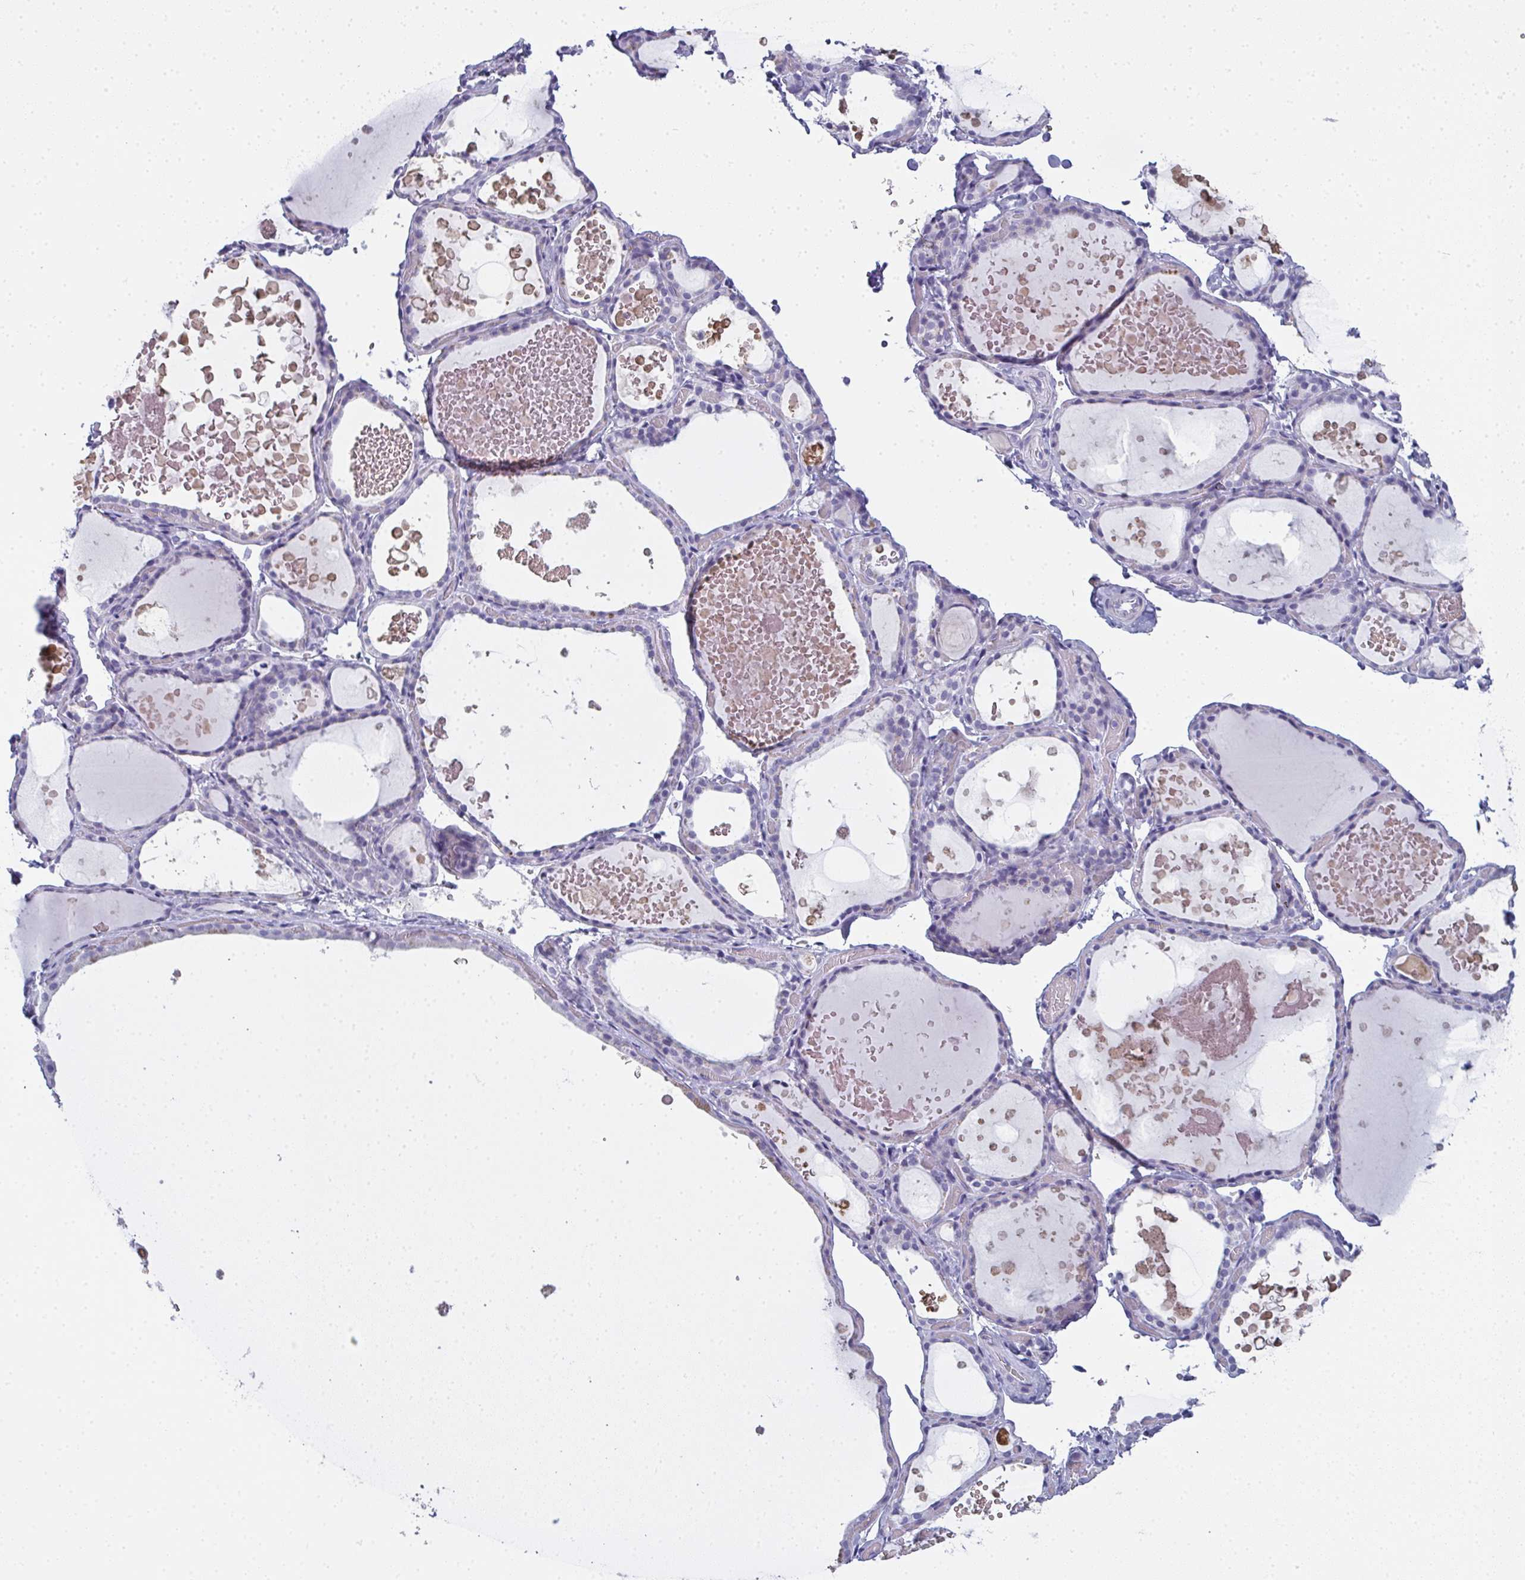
{"staining": {"intensity": "negative", "quantity": "none", "location": "none"}, "tissue": "thyroid gland", "cell_type": "Glandular cells", "image_type": "normal", "snomed": [{"axis": "morphology", "description": "Normal tissue, NOS"}, {"axis": "topography", "description": "Thyroid gland"}], "caption": "DAB immunohistochemical staining of unremarkable human thyroid gland exhibits no significant staining in glandular cells.", "gene": "SLC36A2", "patient": {"sex": "female", "age": 56}}